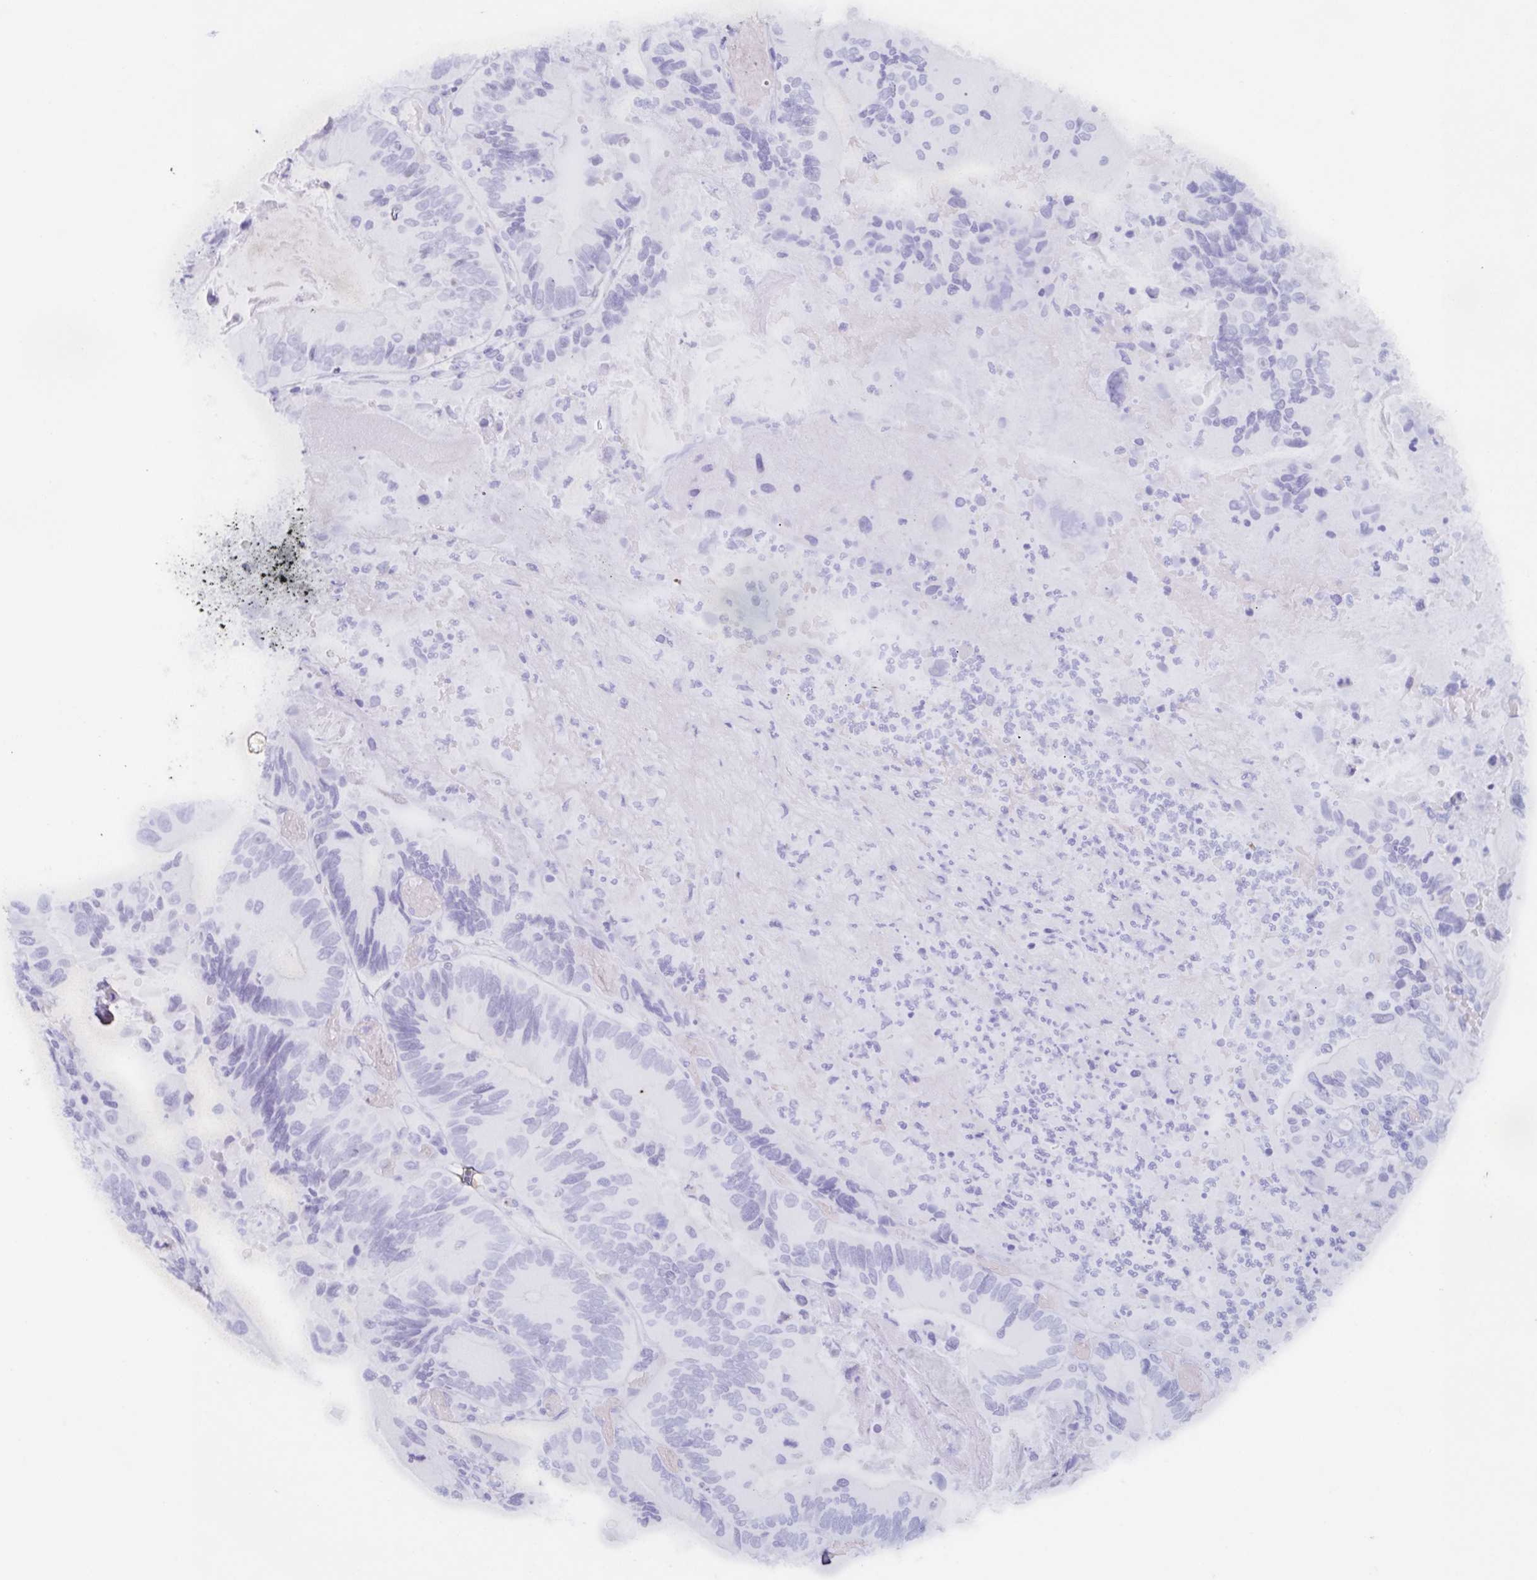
{"staining": {"intensity": "negative", "quantity": "none", "location": "none"}, "tissue": "colorectal cancer", "cell_type": "Tumor cells", "image_type": "cancer", "snomed": [{"axis": "morphology", "description": "Adenocarcinoma, NOS"}, {"axis": "topography", "description": "Colon"}], "caption": "Tumor cells show no significant expression in colorectal cancer.", "gene": "POU2F3", "patient": {"sex": "female", "age": 86}}